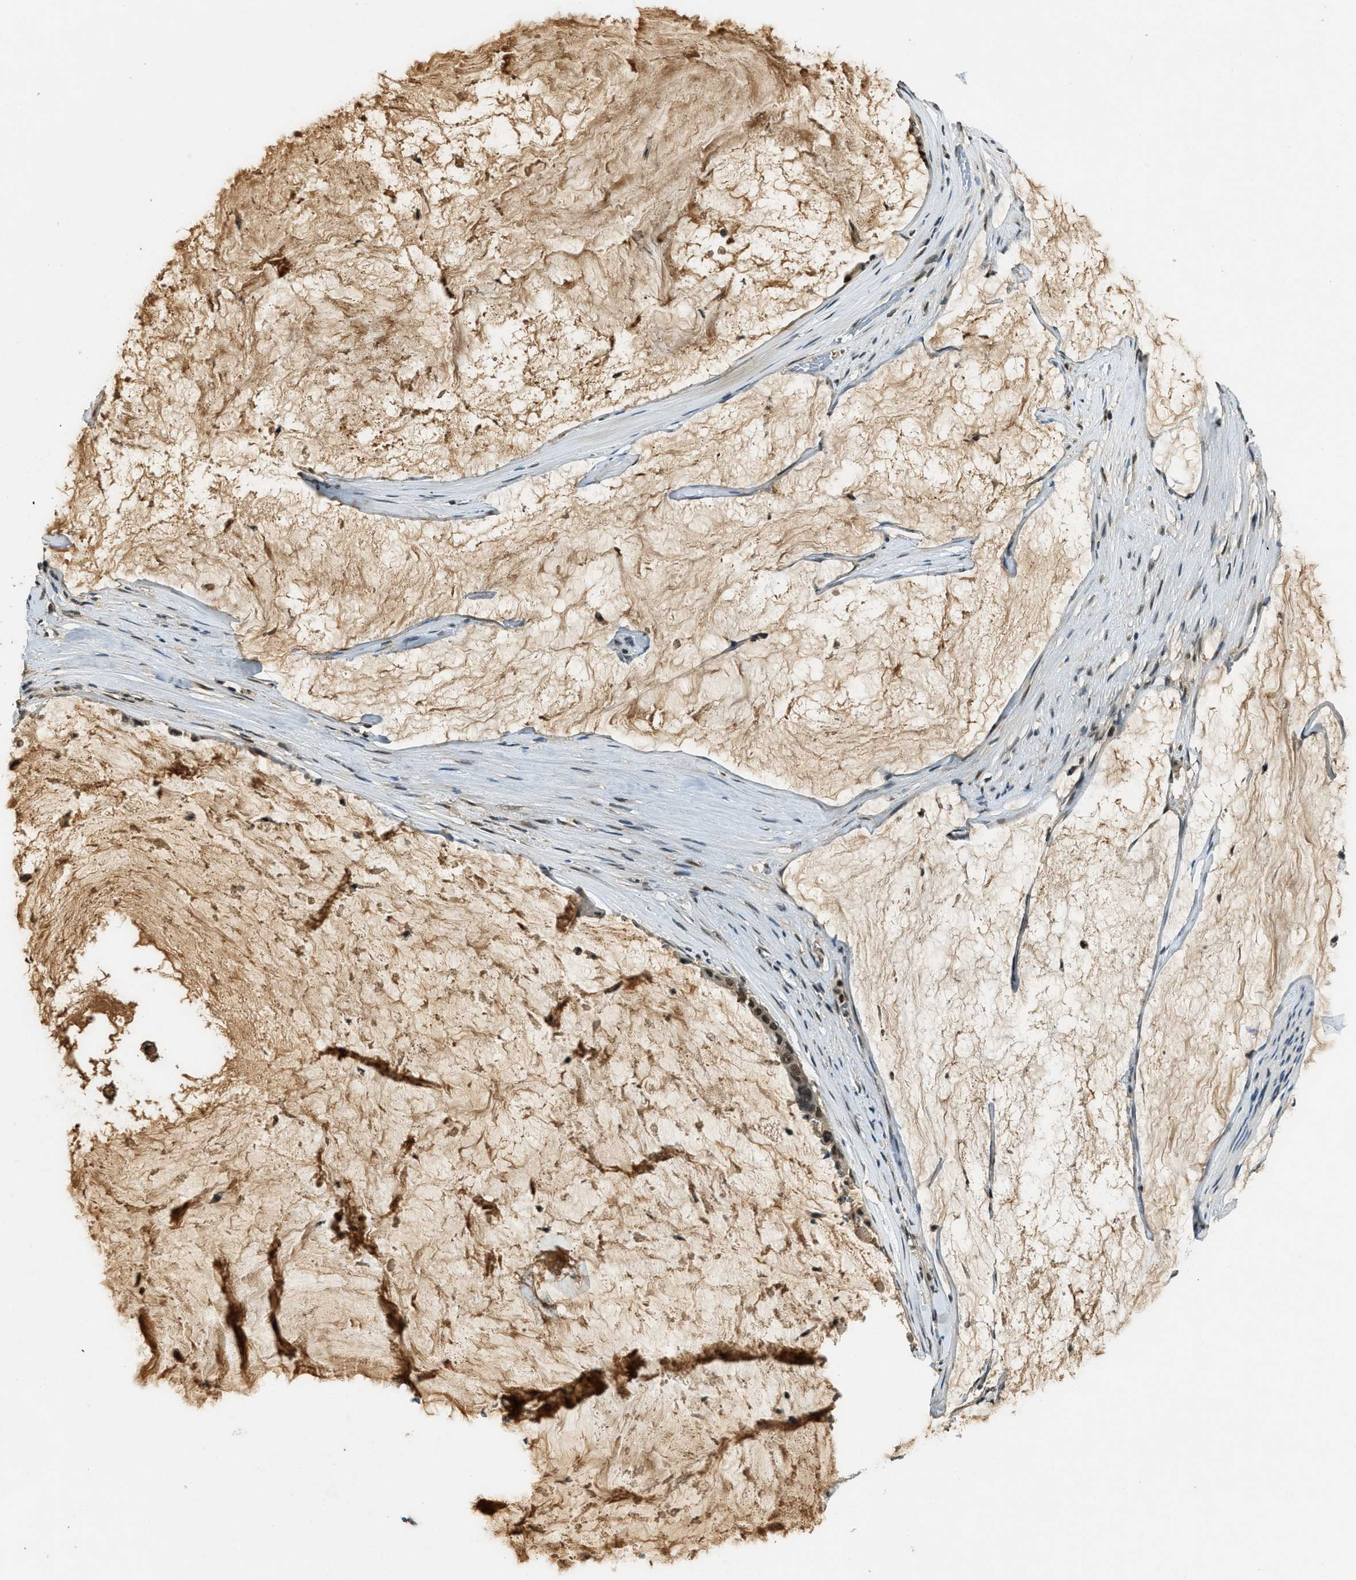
{"staining": {"intensity": "strong", "quantity": ">75%", "location": "cytoplasmic/membranous,nuclear"}, "tissue": "pancreatic cancer", "cell_type": "Tumor cells", "image_type": "cancer", "snomed": [{"axis": "morphology", "description": "Adenocarcinoma, NOS"}, {"axis": "topography", "description": "Pancreas"}], "caption": "Immunohistochemistry (IHC) micrograph of pancreatic cancer (adenocarcinoma) stained for a protein (brown), which shows high levels of strong cytoplasmic/membranous and nuclear staining in about >75% of tumor cells.", "gene": "ZNF148", "patient": {"sex": "male", "age": 41}}